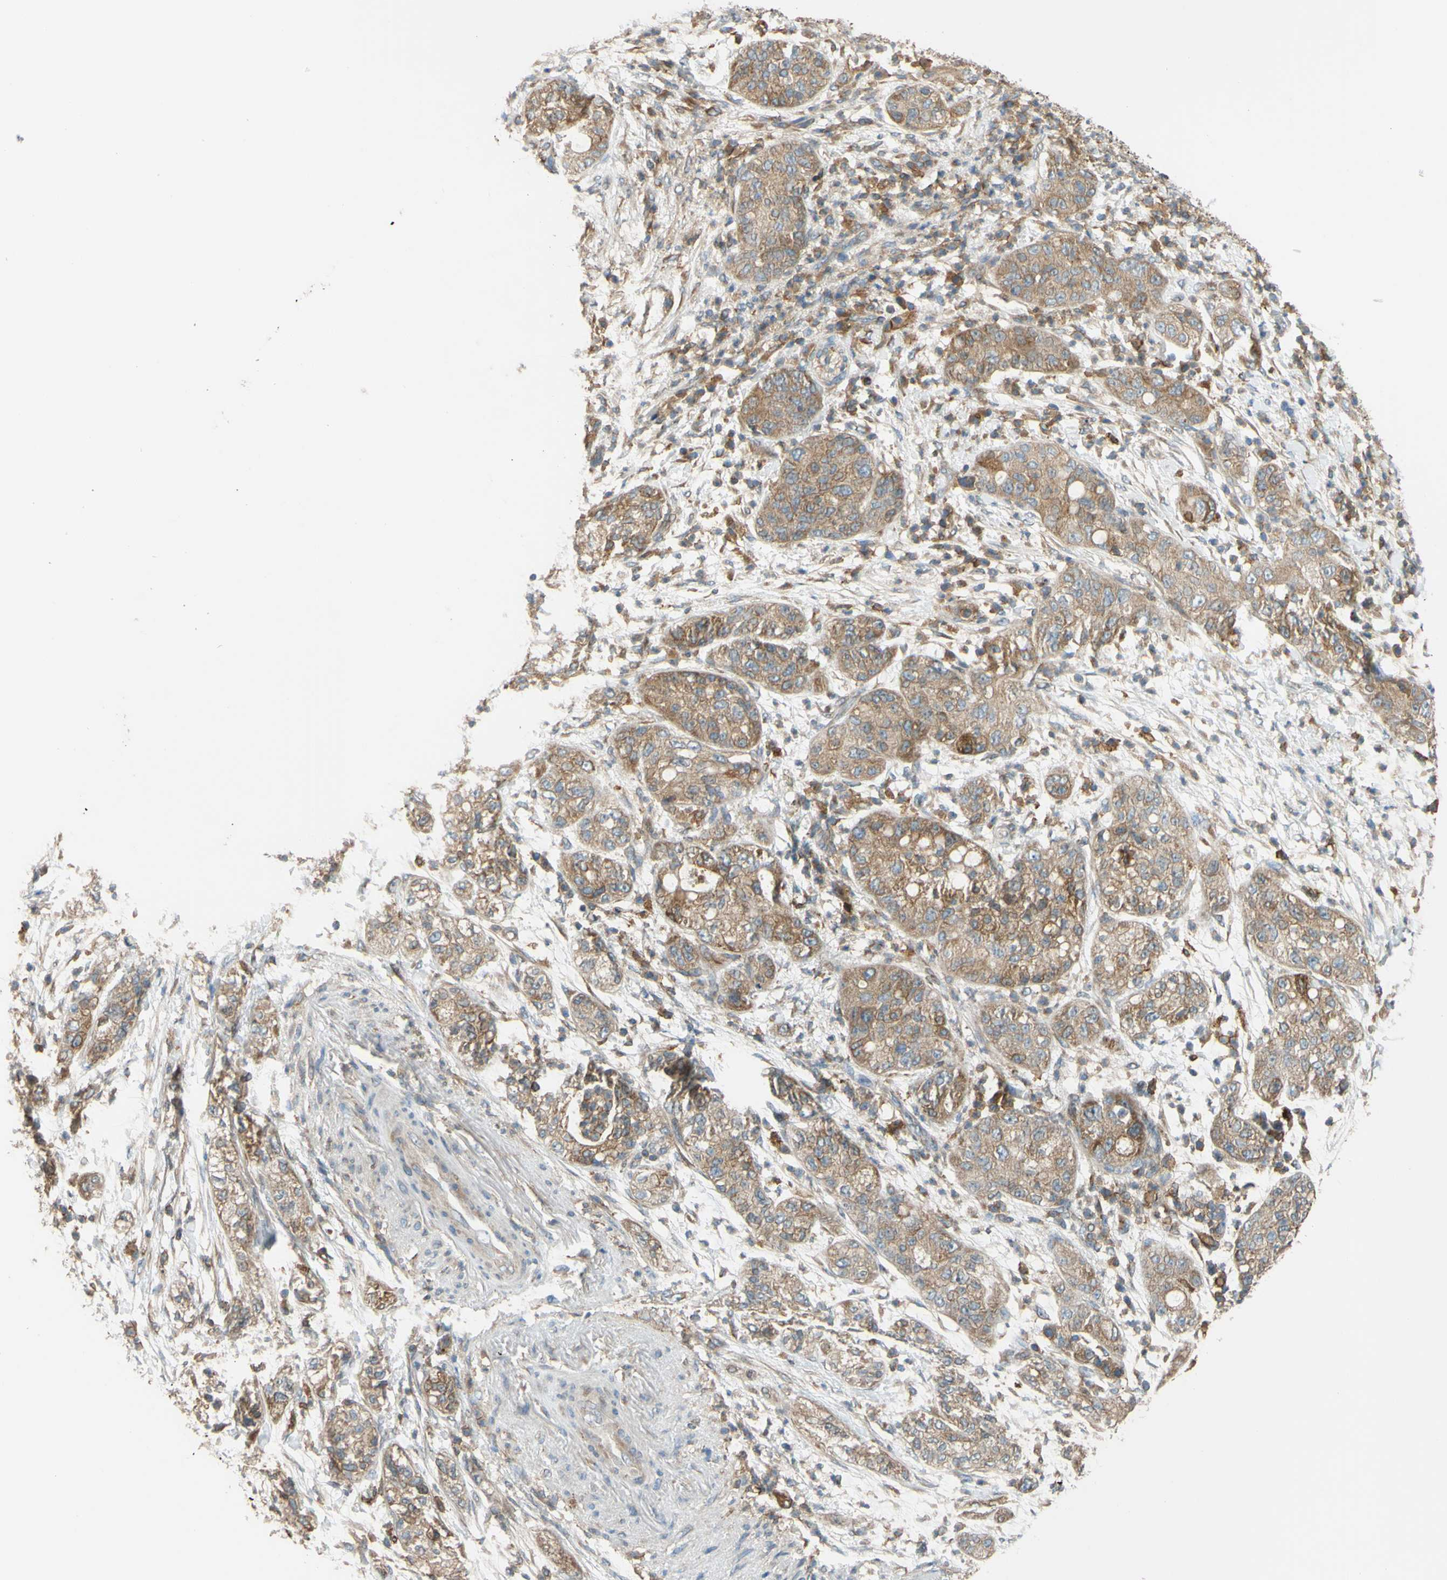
{"staining": {"intensity": "weak", "quantity": ">75%", "location": "cytoplasmic/membranous"}, "tissue": "pancreatic cancer", "cell_type": "Tumor cells", "image_type": "cancer", "snomed": [{"axis": "morphology", "description": "Adenocarcinoma, NOS"}, {"axis": "topography", "description": "Pancreas"}], "caption": "Human adenocarcinoma (pancreatic) stained with a protein marker displays weak staining in tumor cells.", "gene": "POR", "patient": {"sex": "female", "age": 78}}